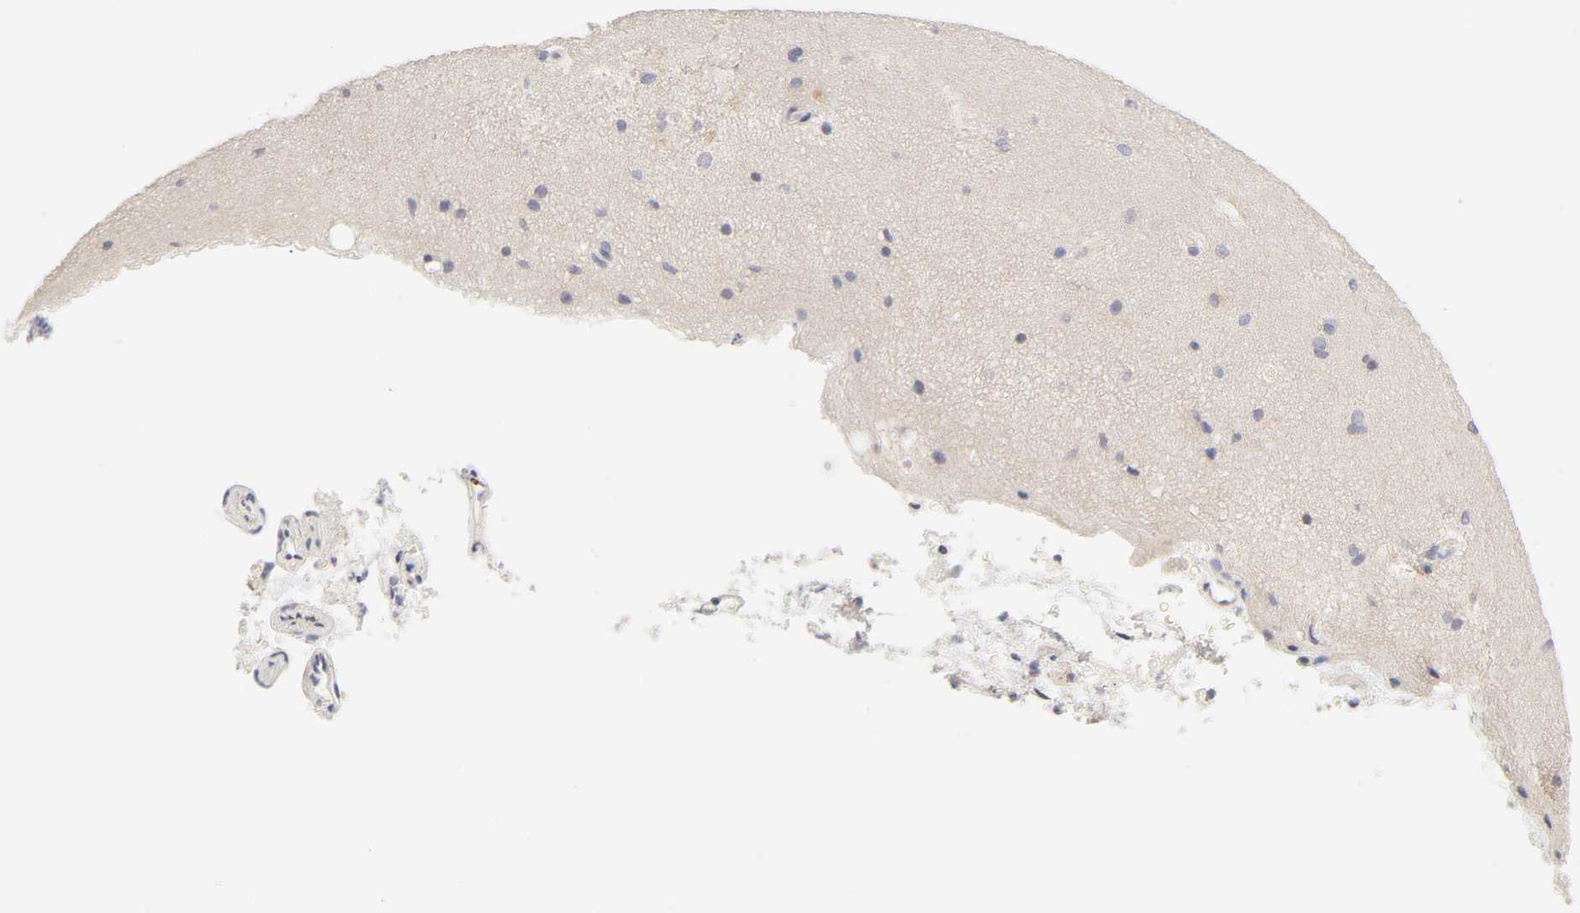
{"staining": {"intensity": "negative", "quantity": "none", "location": "none"}, "tissue": "cerebral cortex", "cell_type": "Endothelial cells", "image_type": "normal", "snomed": [{"axis": "morphology", "description": "Normal tissue, NOS"}, {"axis": "topography", "description": "Cerebral cortex"}], "caption": "Micrograph shows no protein positivity in endothelial cells of unremarkable cerebral cortex.", "gene": "CYP4B1", "patient": {"sex": "female", "age": 45}}